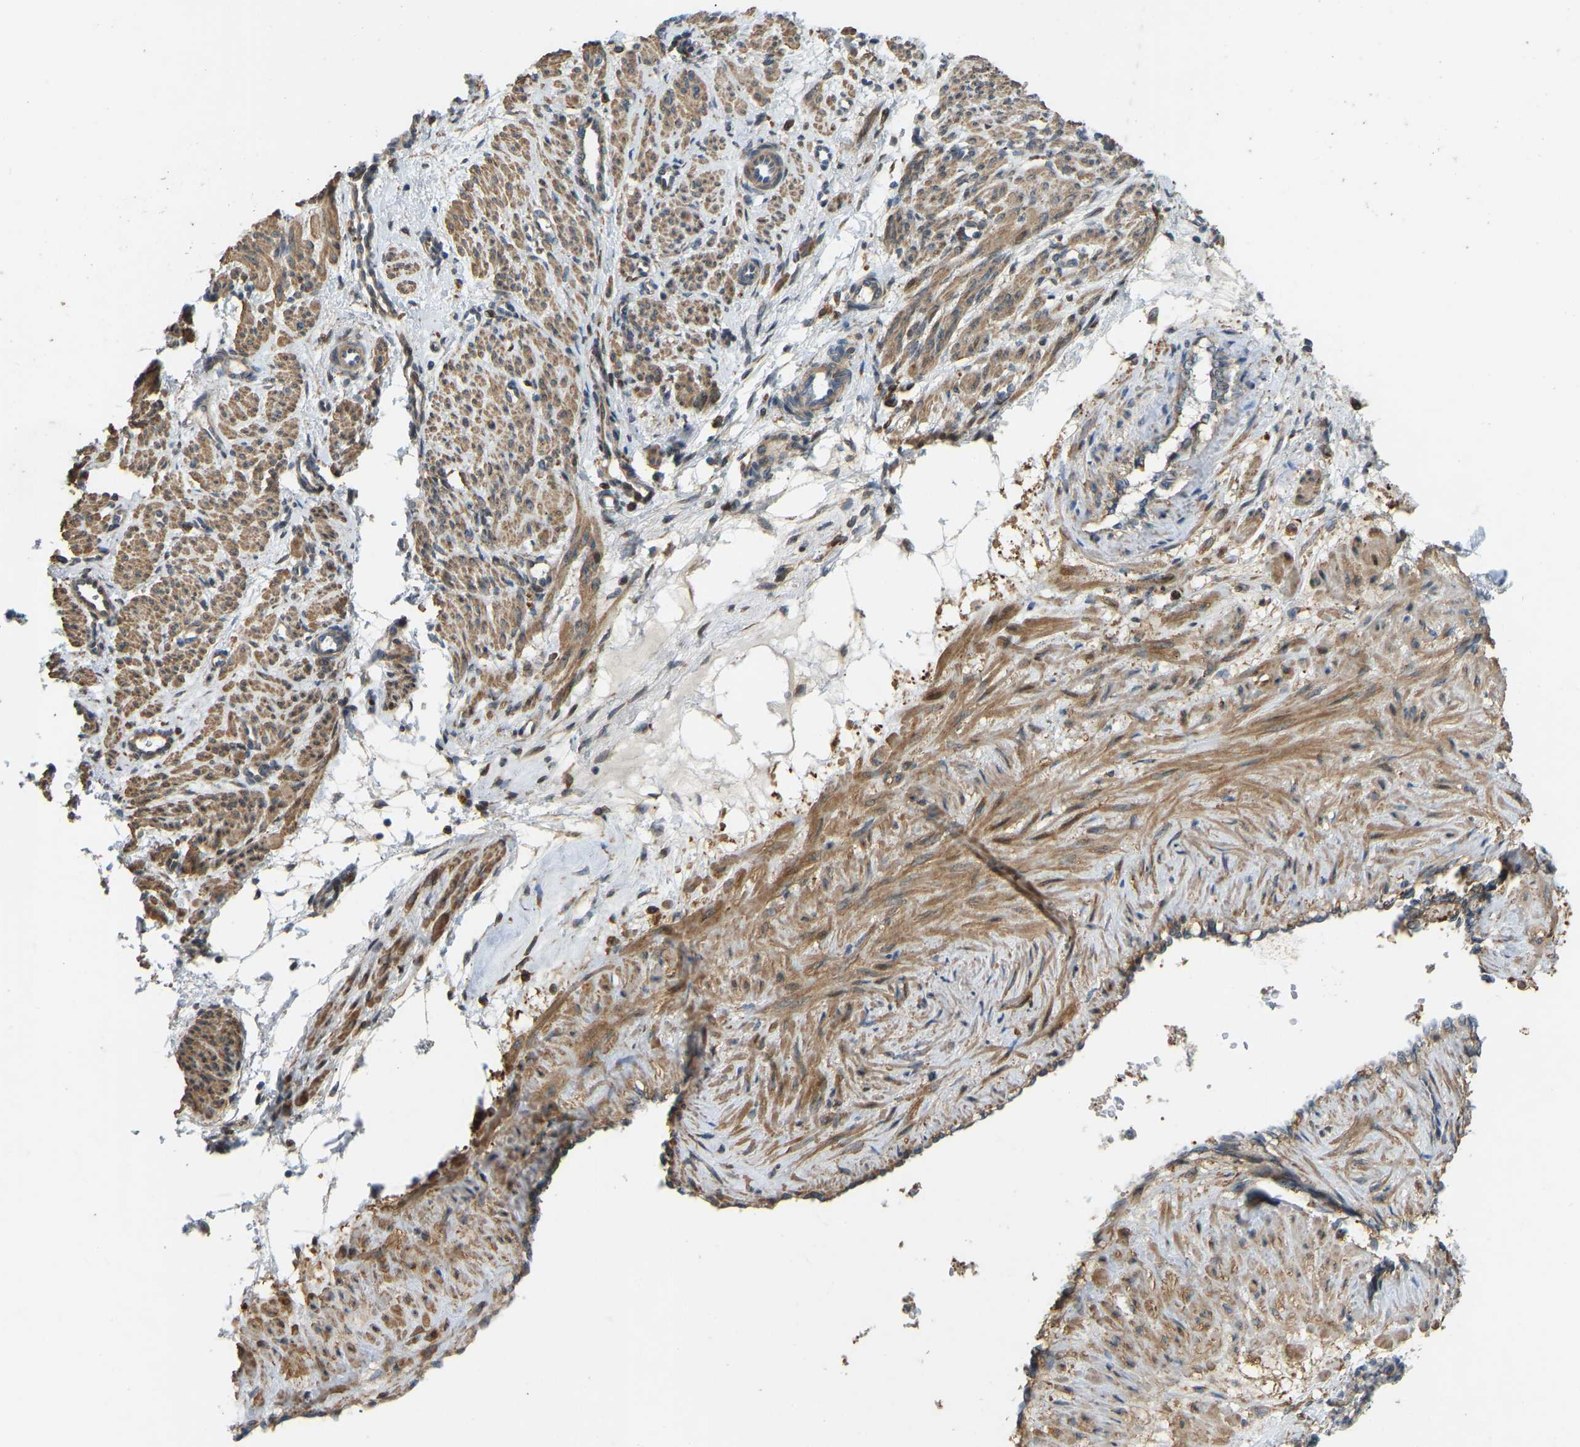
{"staining": {"intensity": "moderate", "quantity": ">75%", "location": "cytoplasmic/membranous"}, "tissue": "smooth muscle", "cell_type": "Smooth muscle cells", "image_type": "normal", "snomed": [{"axis": "morphology", "description": "Normal tissue, NOS"}, {"axis": "topography", "description": "Endometrium"}], "caption": "Moderate cytoplasmic/membranous protein positivity is appreciated in about >75% of smooth muscle cells in smooth muscle. Nuclei are stained in blue.", "gene": "OS9", "patient": {"sex": "female", "age": 33}}